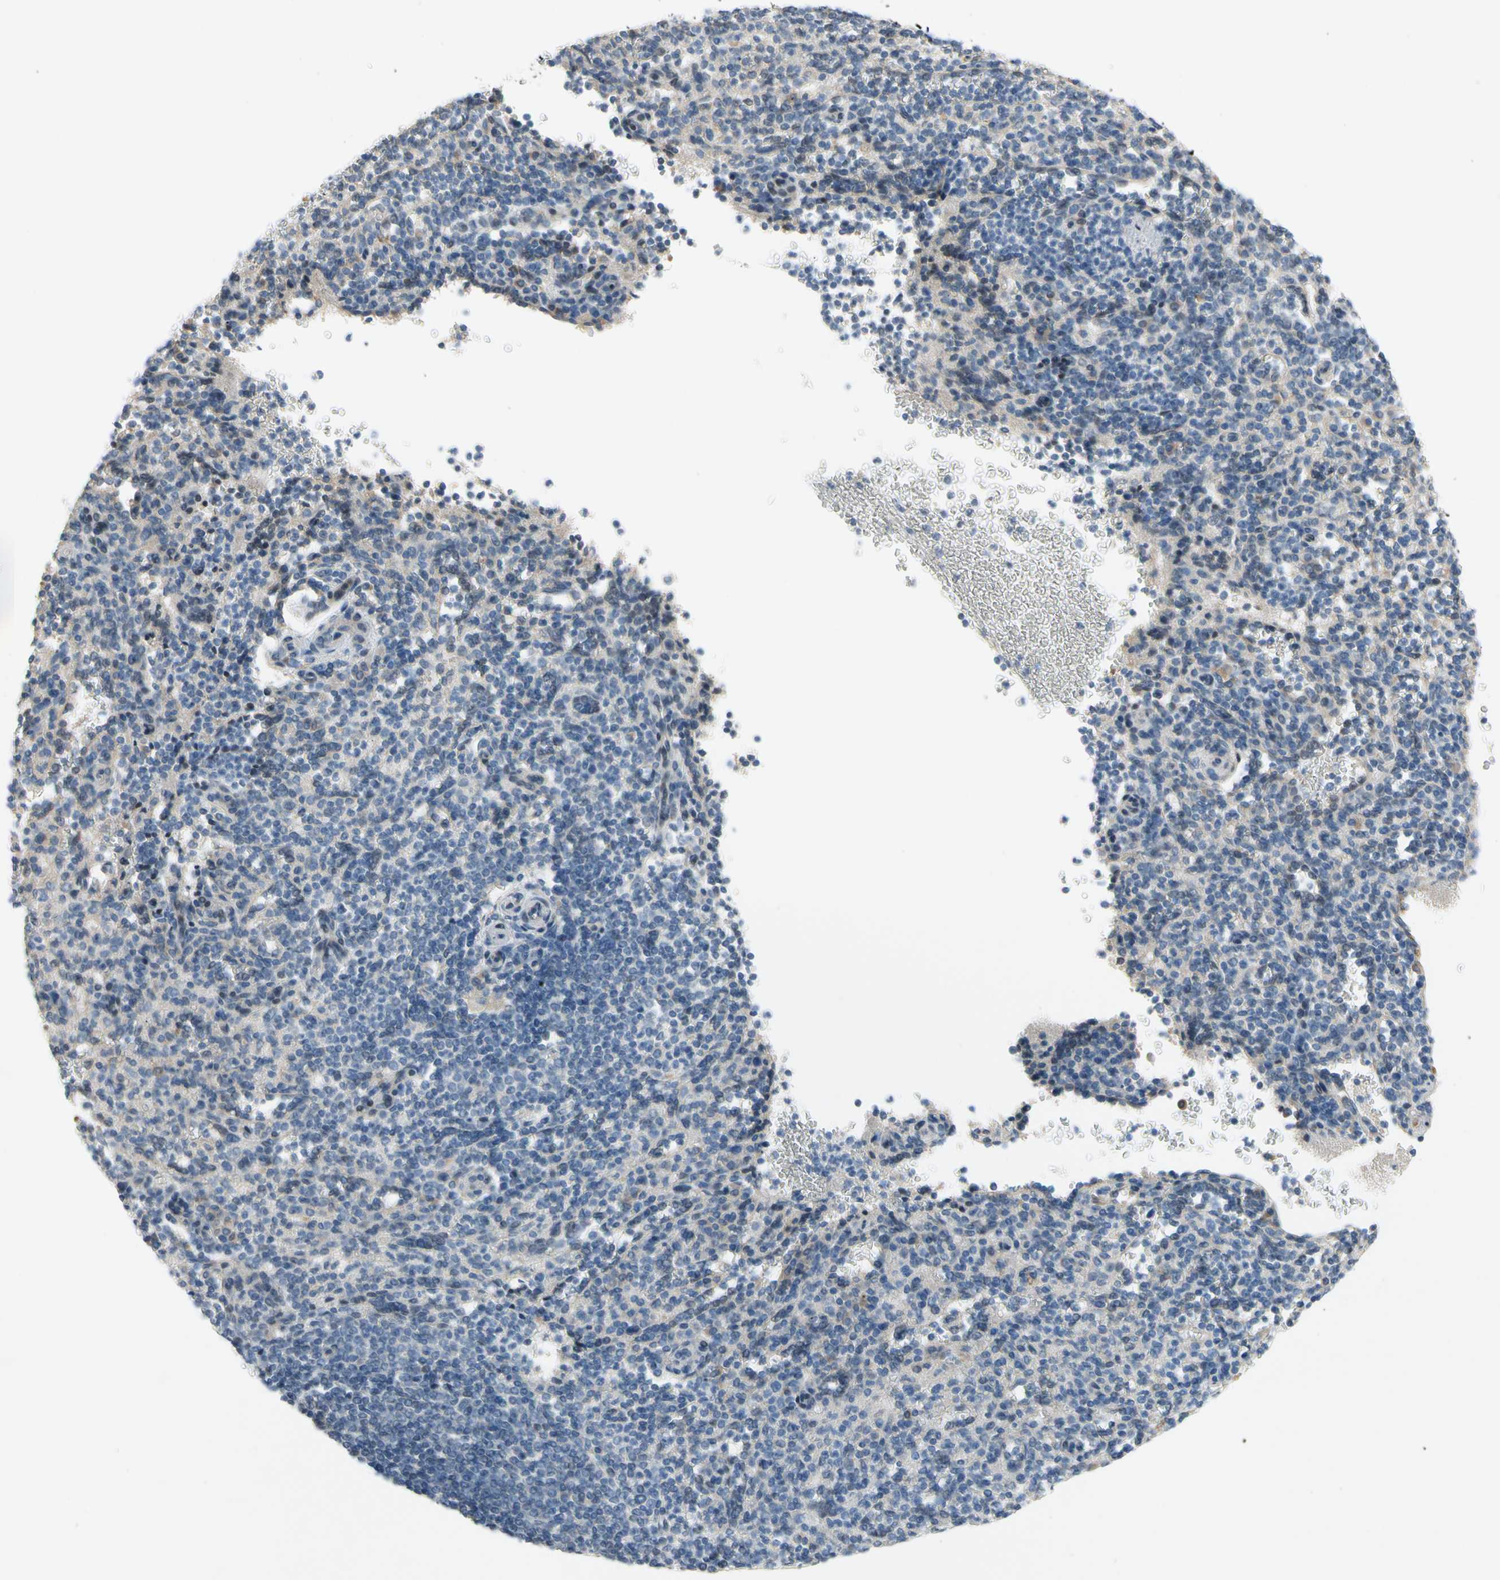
{"staining": {"intensity": "weak", "quantity": "<25%", "location": "cytoplasmic/membranous"}, "tissue": "spleen", "cell_type": "Cells in red pulp", "image_type": "normal", "snomed": [{"axis": "morphology", "description": "Normal tissue, NOS"}, {"axis": "topography", "description": "Spleen"}], "caption": "Cells in red pulp show no significant protein expression in normal spleen.", "gene": "PIP5K1B", "patient": {"sex": "female", "age": 74}}